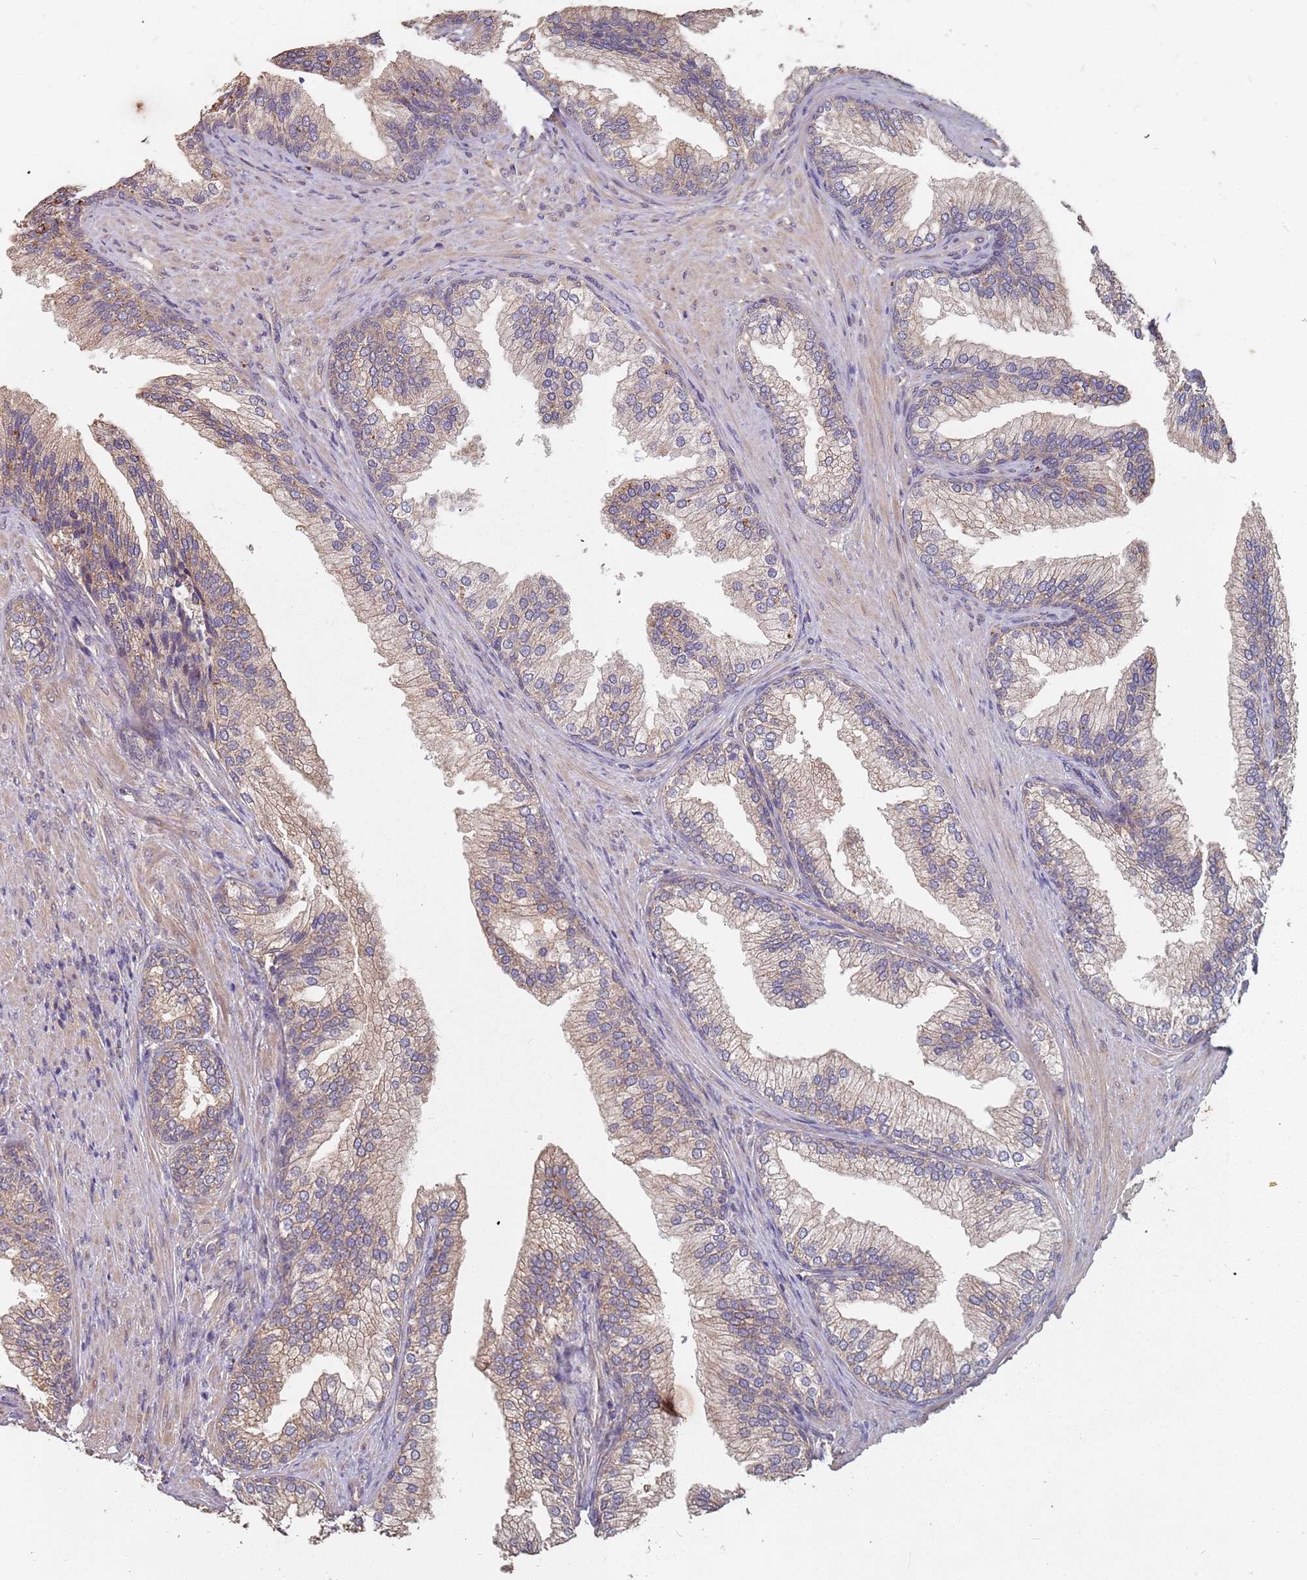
{"staining": {"intensity": "moderate", "quantity": "25%-75%", "location": "cytoplasmic/membranous"}, "tissue": "prostate", "cell_type": "Glandular cells", "image_type": "normal", "snomed": [{"axis": "morphology", "description": "Normal tissue, NOS"}, {"axis": "topography", "description": "Prostate"}], "caption": "Immunohistochemistry image of unremarkable prostate stained for a protein (brown), which displays medium levels of moderate cytoplasmic/membranous positivity in about 25%-75% of glandular cells.", "gene": "ATG5", "patient": {"sex": "male", "age": 76}}